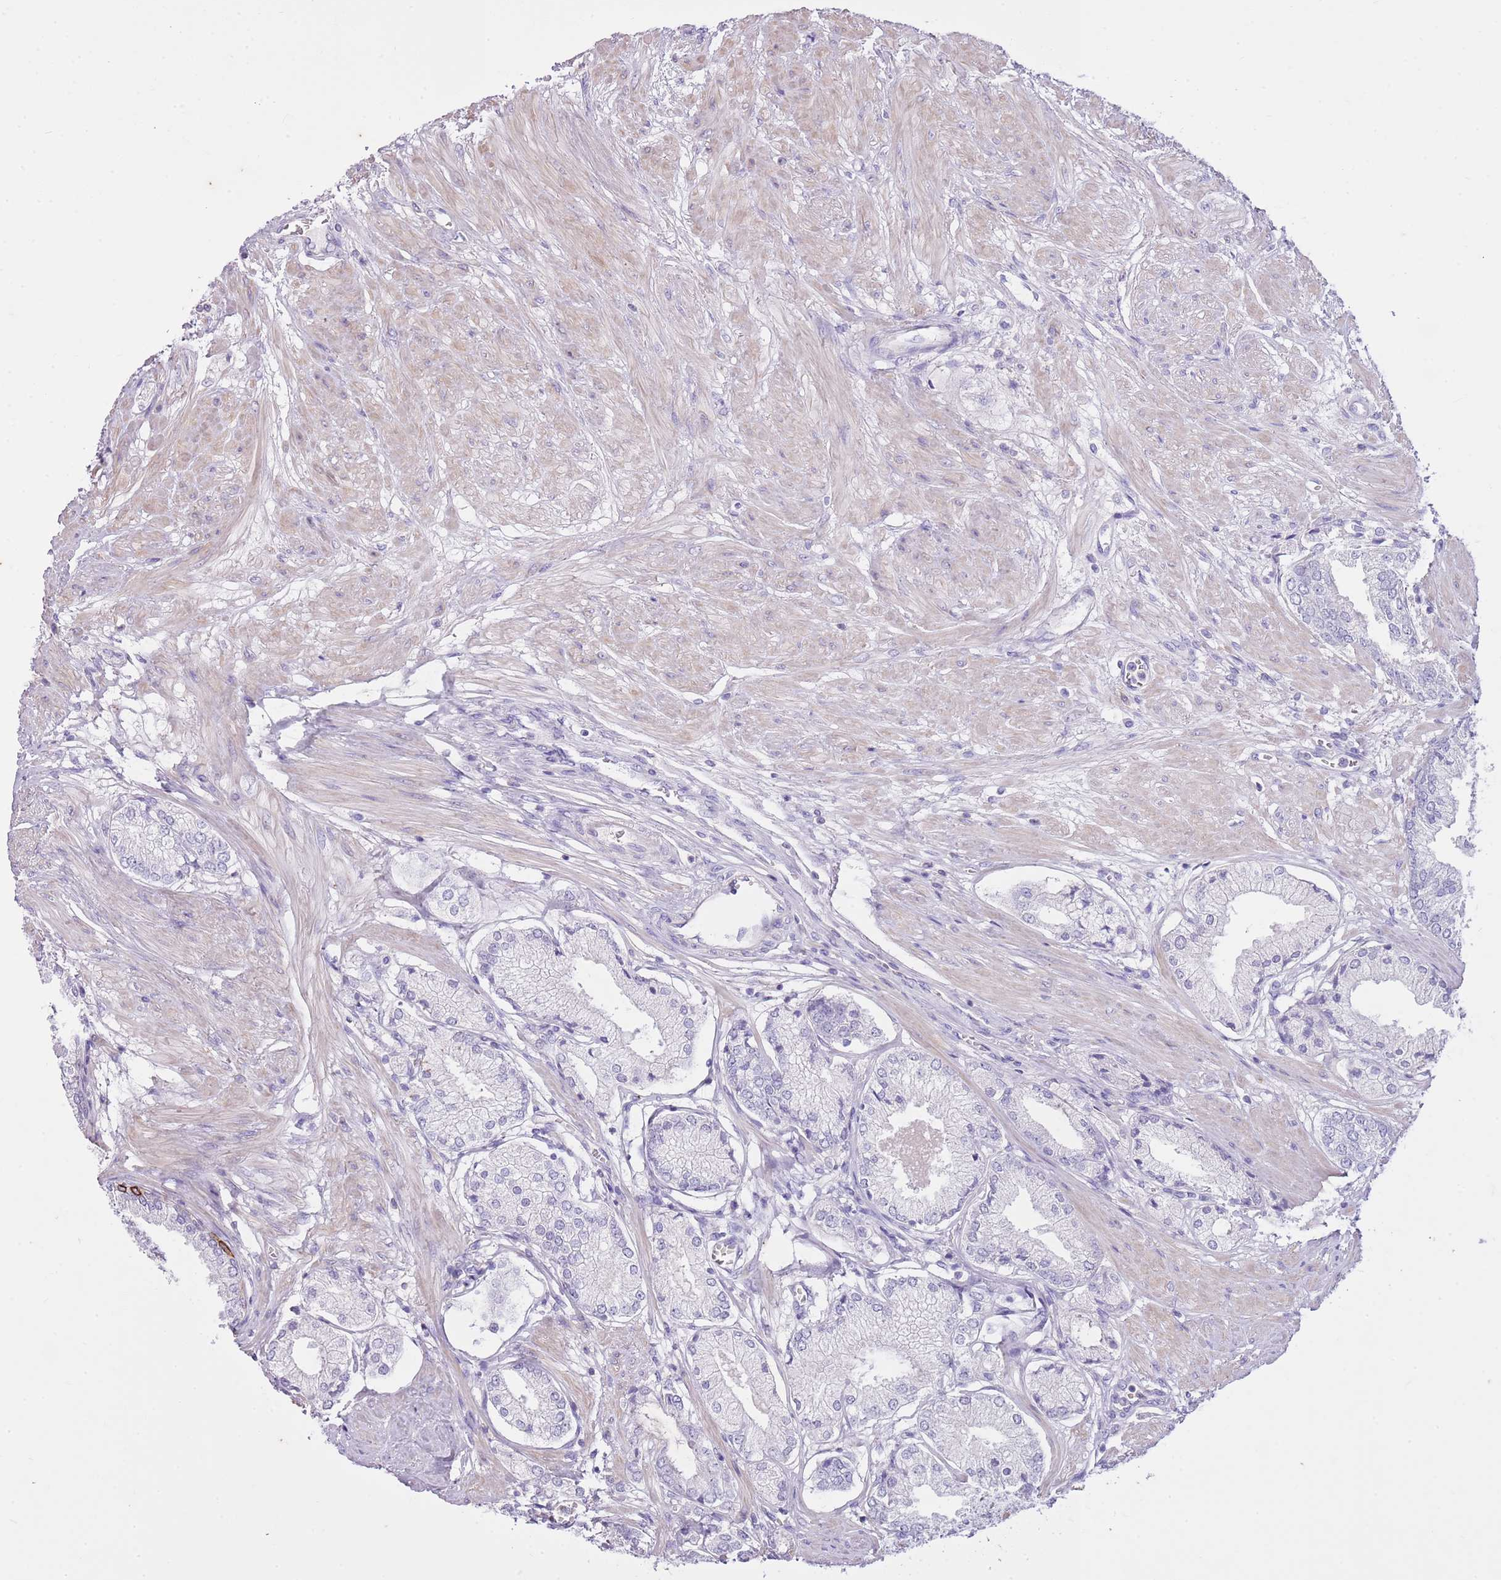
{"staining": {"intensity": "negative", "quantity": "none", "location": "none"}, "tissue": "prostate cancer", "cell_type": "Tumor cells", "image_type": "cancer", "snomed": [{"axis": "morphology", "description": "Adenocarcinoma, High grade"}, {"axis": "topography", "description": "Prostate and seminal vesicle, NOS"}], "caption": "A high-resolution image shows immunohistochemistry staining of prostate adenocarcinoma (high-grade), which exhibits no significant expression in tumor cells.", "gene": "CNPPD1", "patient": {"sex": "male", "age": 64}}